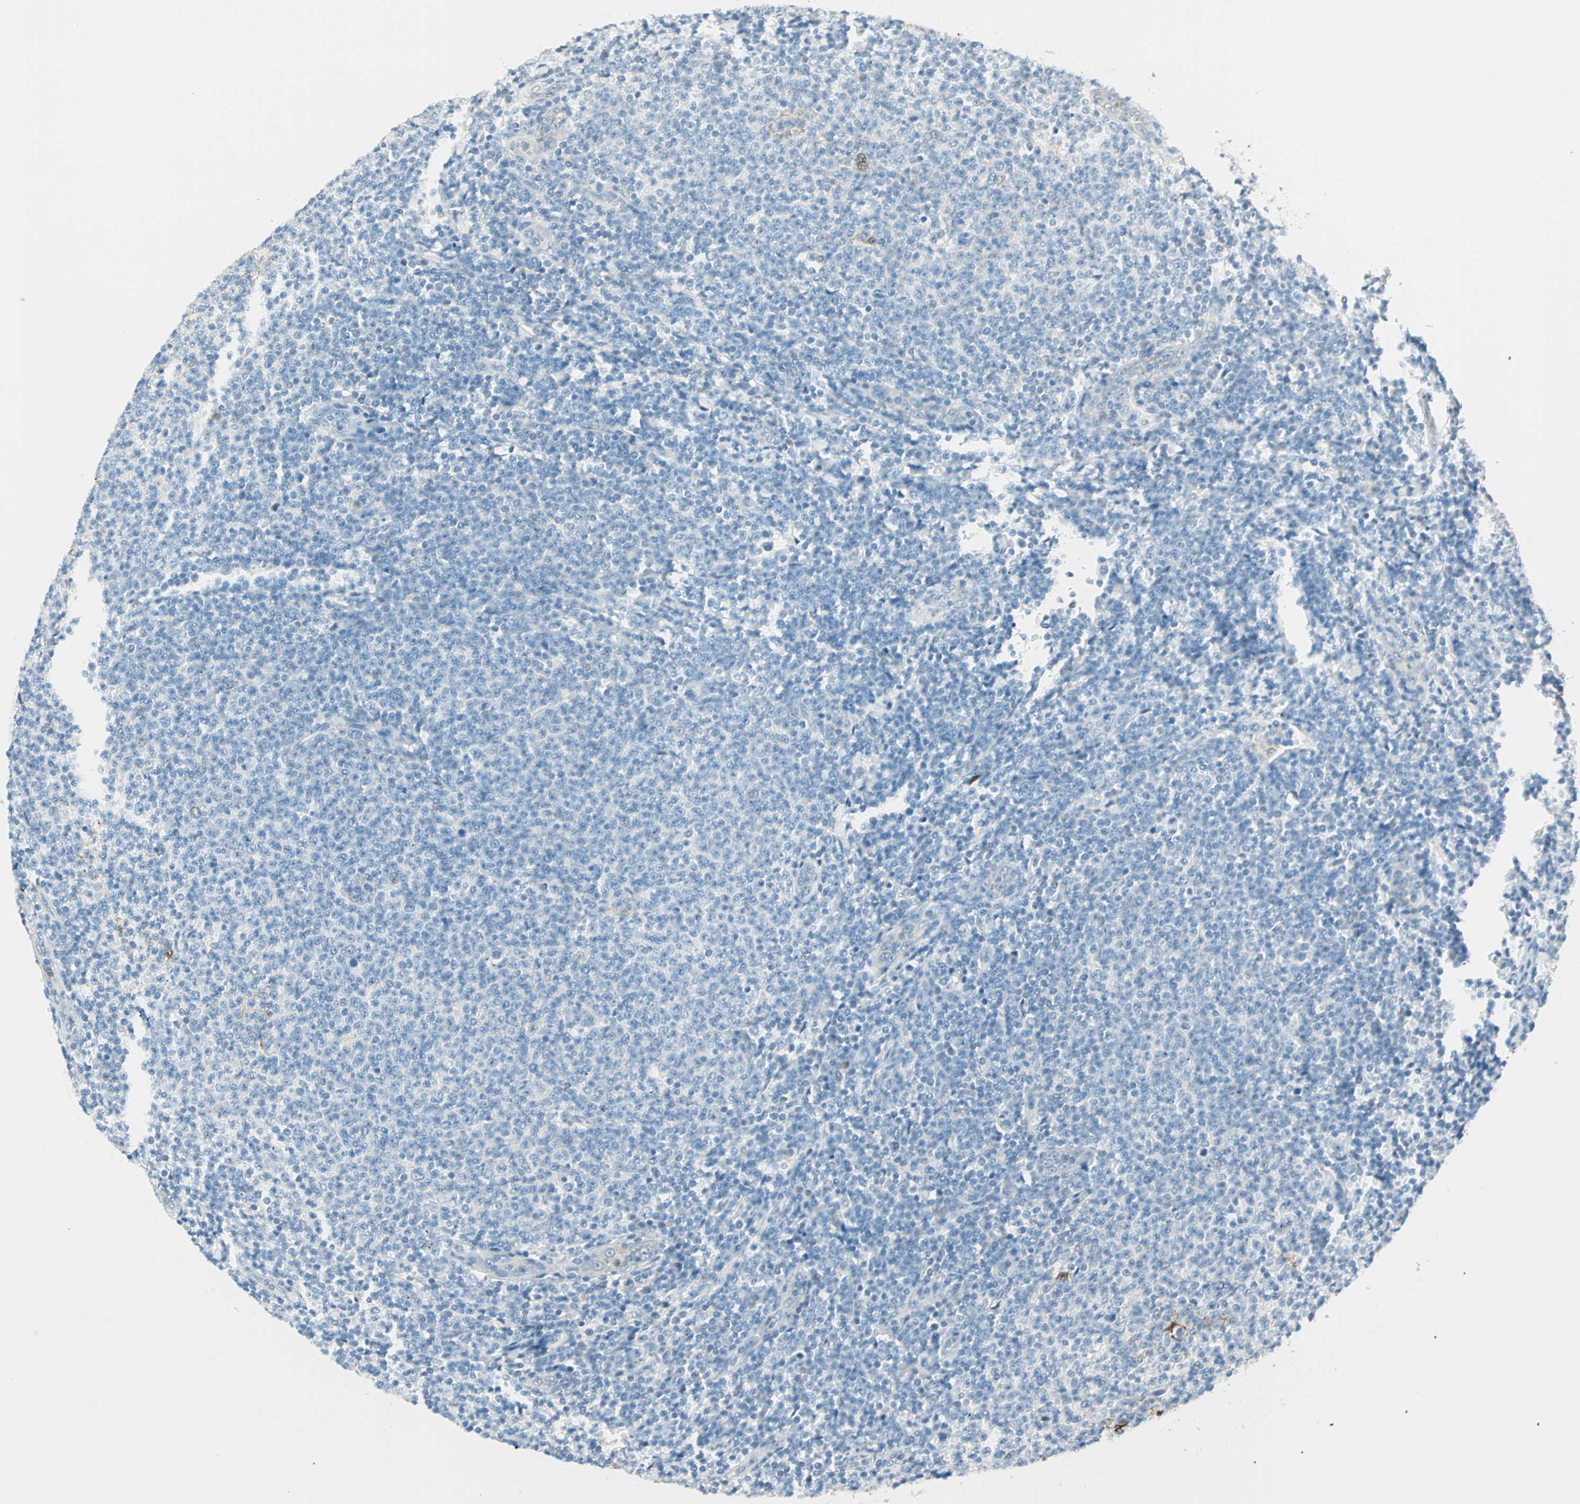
{"staining": {"intensity": "negative", "quantity": "none", "location": "none"}, "tissue": "lymphoma", "cell_type": "Tumor cells", "image_type": "cancer", "snomed": [{"axis": "morphology", "description": "Malignant lymphoma, non-Hodgkin's type, Low grade"}, {"axis": "topography", "description": "Lymph node"}], "caption": "This is an immunohistochemistry (IHC) photomicrograph of human malignant lymphoma, non-Hodgkin's type (low-grade). There is no positivity in tumor cells.", "gene": "S100A1", "patient": {"sex": "male", "age": 66}}